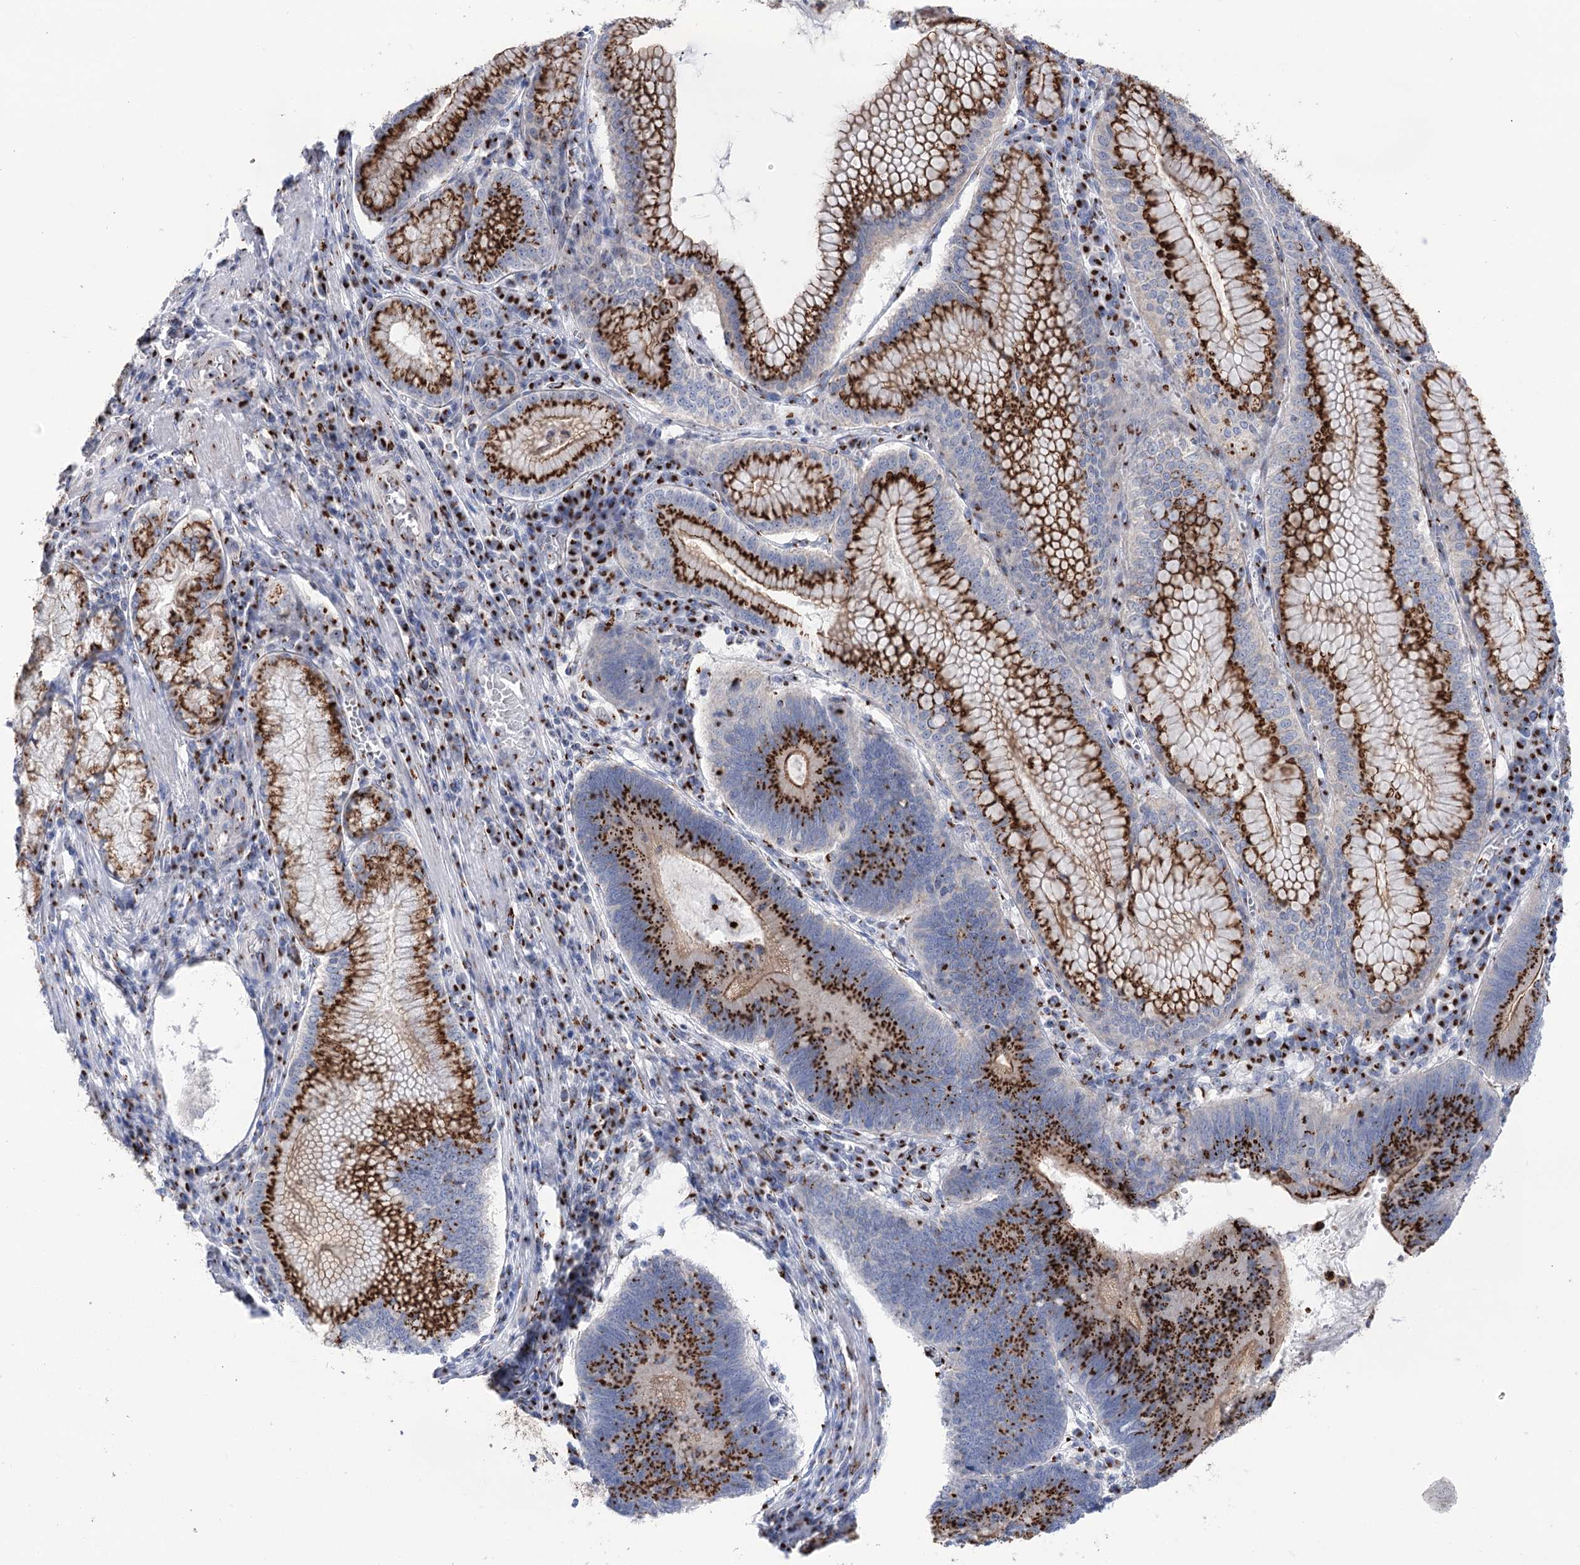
{"staining": {"intensity": "strong", "quantity": ">75%", "location": "cytoplasmic/membranous"}, "tissue": "stomach cancer", "cell_type": "Tumor cells", "image_type": "cancer", "snomed": [{"axis": "morphology", "description": "Adenocarcinoma, NOS"}, {"axis": "topography", "description": "Stomach"}], "caption": "Stomach cancer tissue demonstrates strong cytoplasmic/membranous expression in approximately >75% of tumor cells, visualized by immunohistochemistry.", "gene": "TMEM165", "patient": {"sex": "male", "age": 59}}